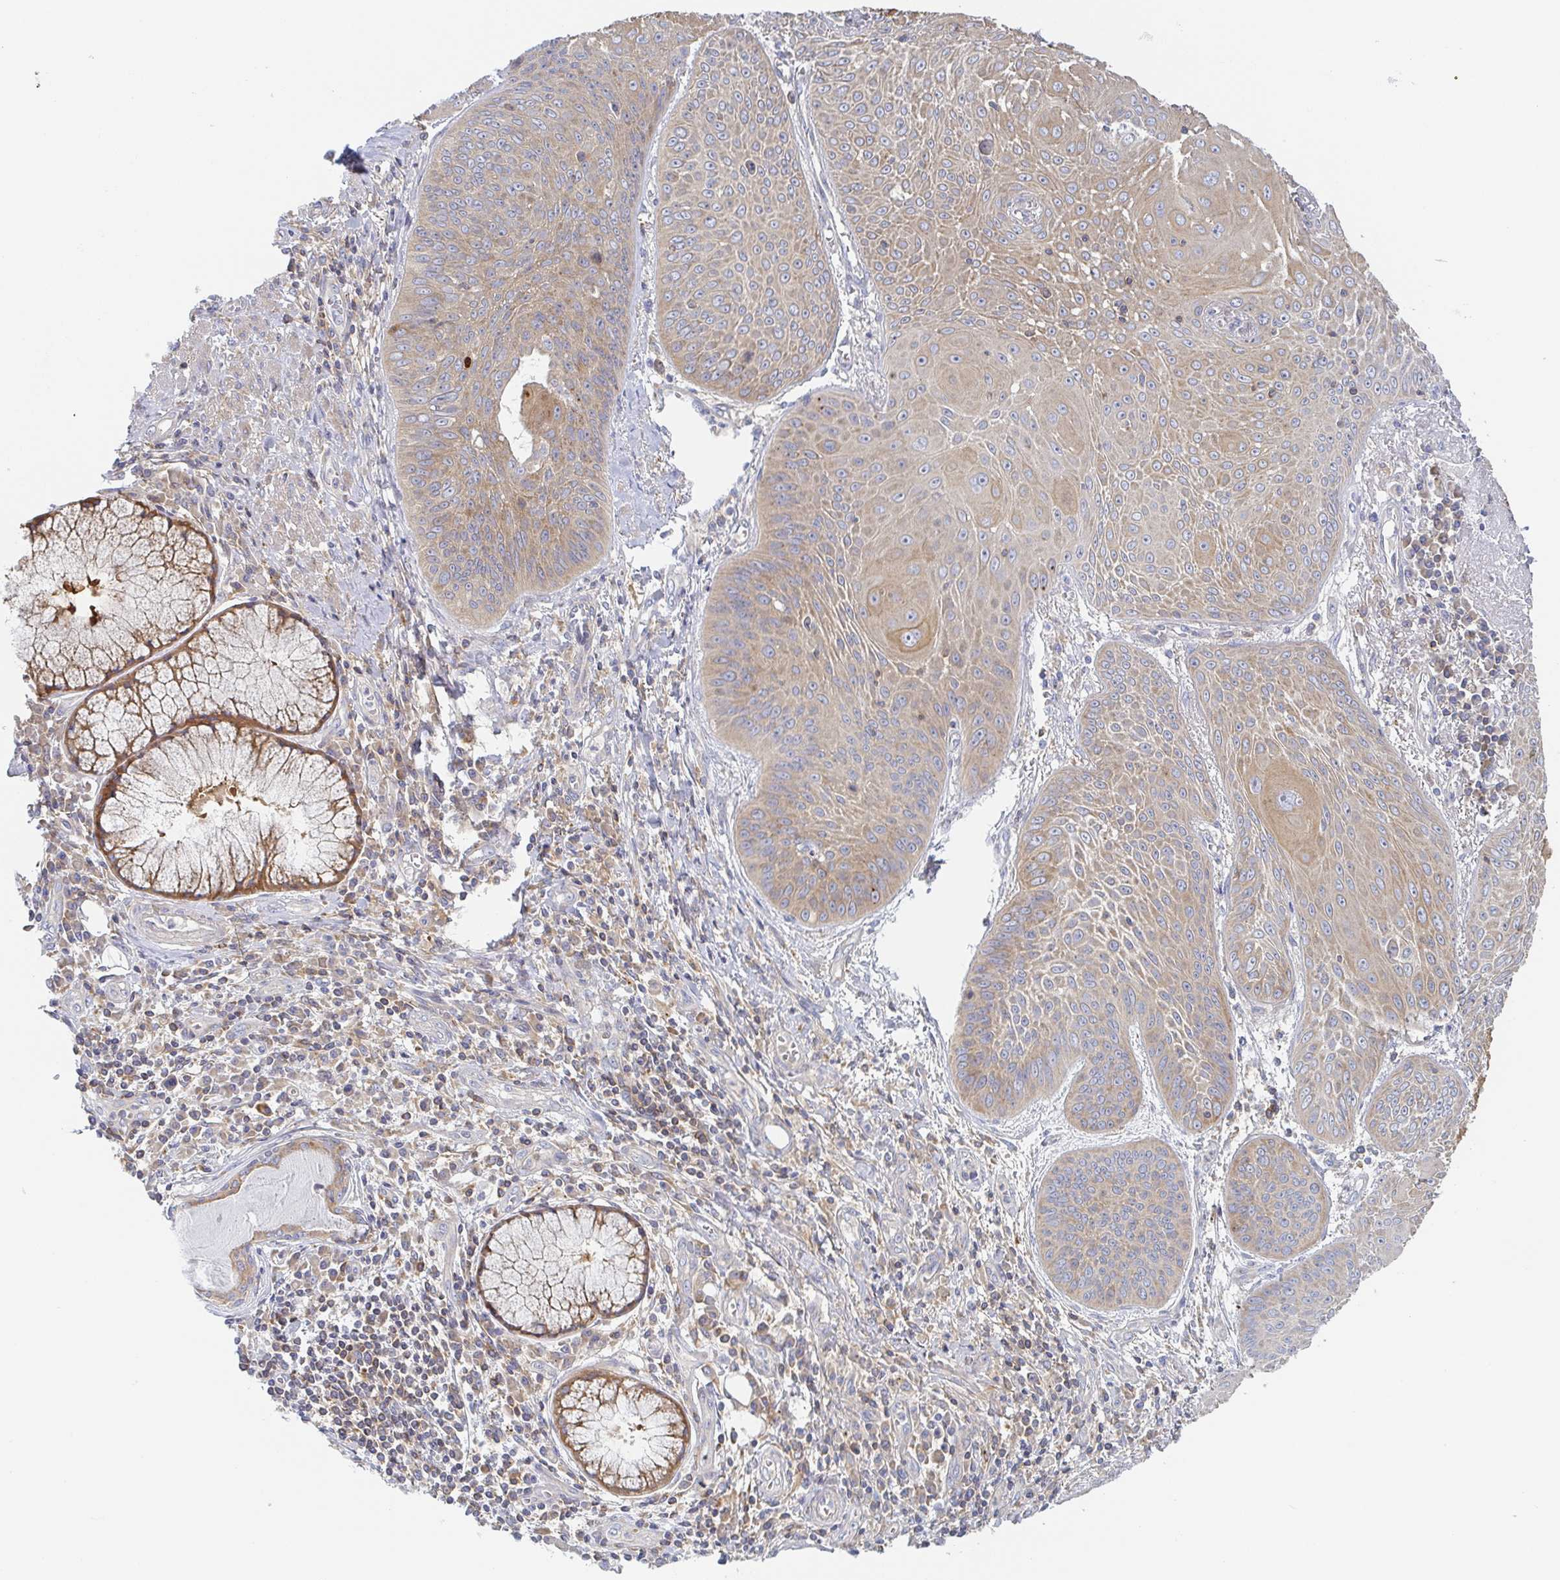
{"staining": {"intensity": "weak", "quantity": ">75%", "location": "cytoplasmic/membranous"}, "tissue": "lung cancer", "cell_type": "Tumor cells", "image_type": "cancer", "snomed": [{"axis": "morphology", "description": "Squamous cell carcinoma, NOS"}, {"axis": "topography", "description": "Lung"}], "caption": "Weak cytoplasmic/membranous expression for a protein is identified in approximately >75% of tumor cells of squamous cell carcinoma (lung) using immunohistochemistry.", "gene": "TUFT1", "patient": {"sex": "male", "age": 74}}